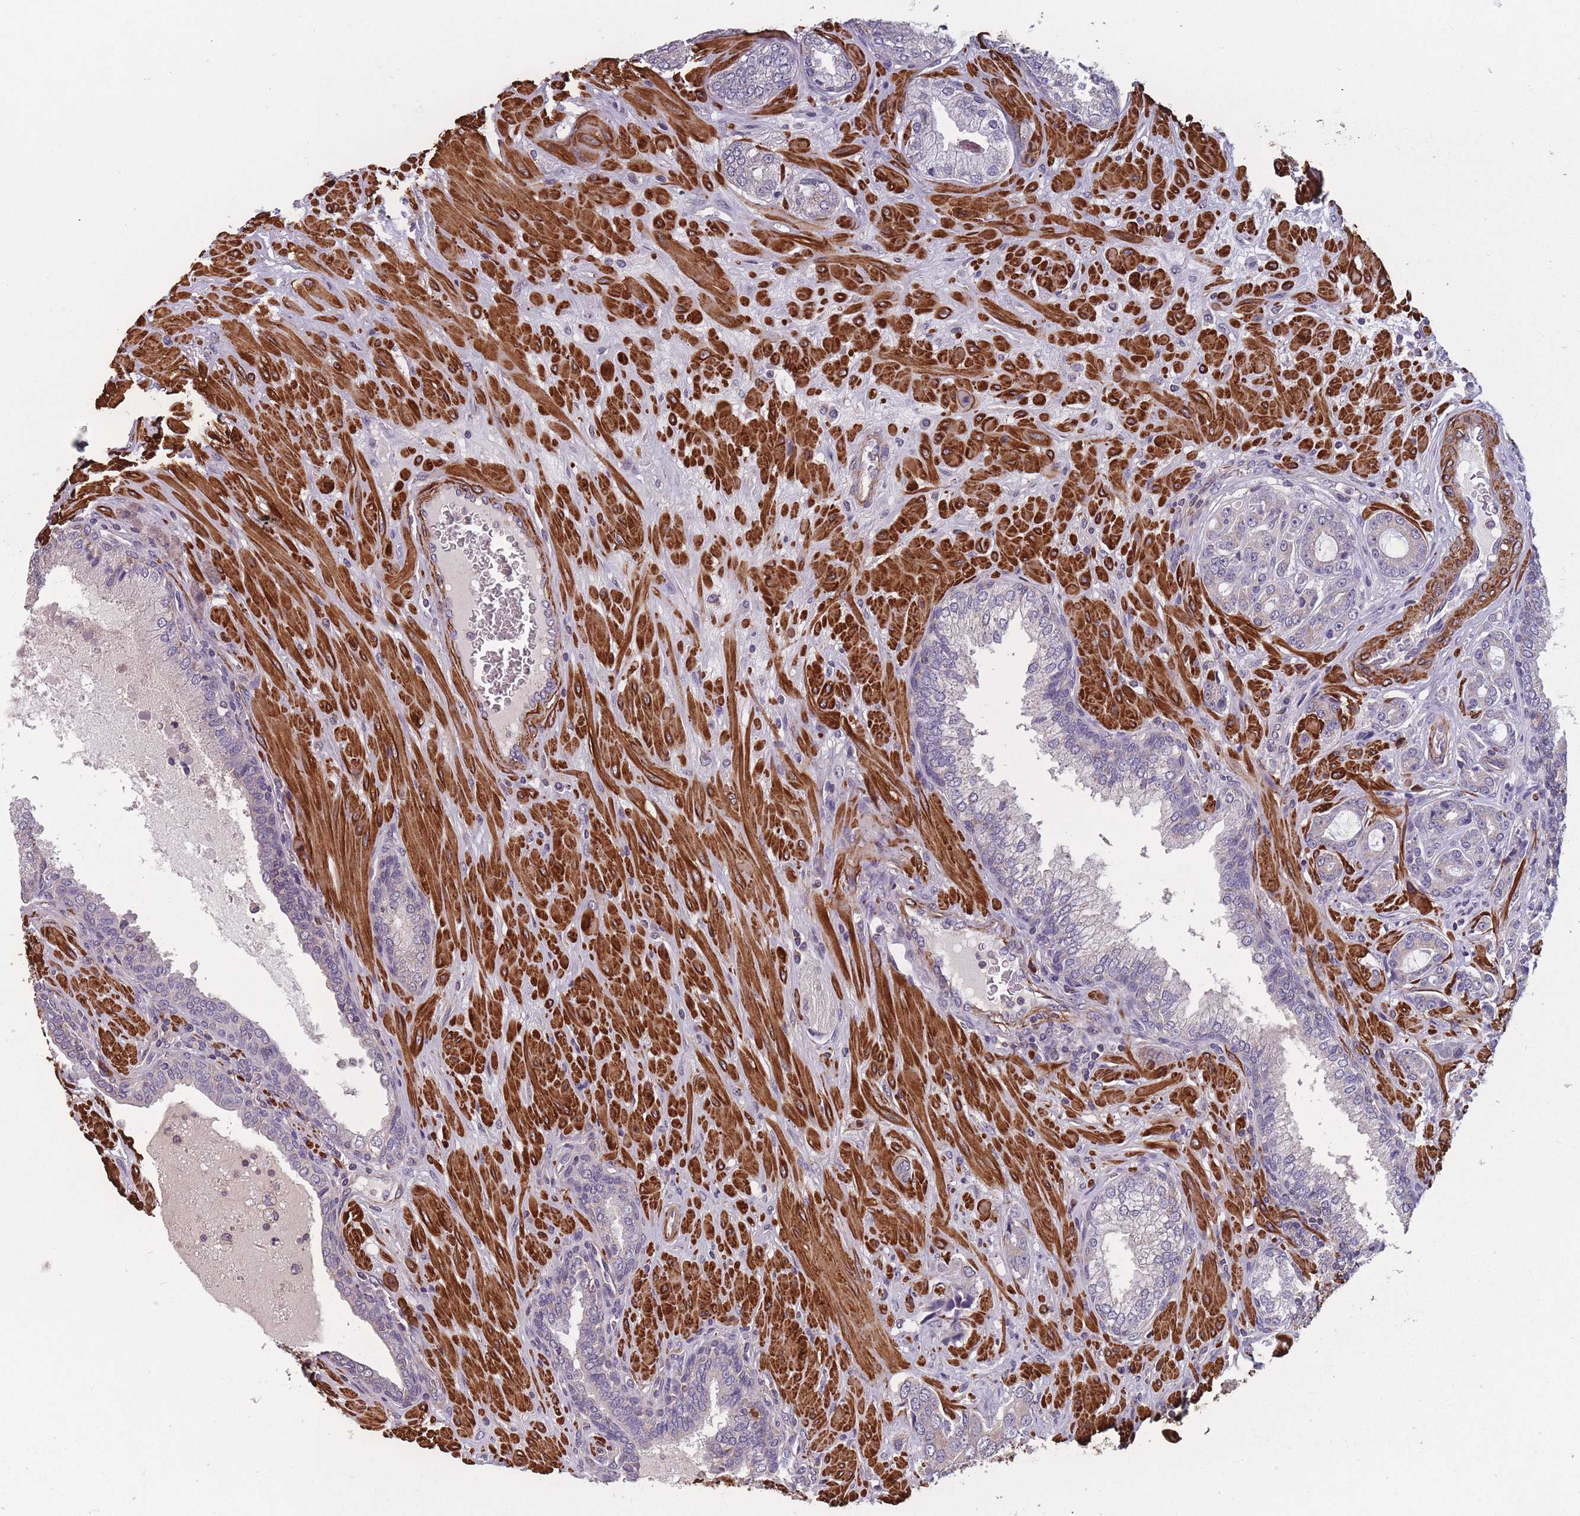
{"staining": {"intensity": "negative", "quantity": "none", "location": "none"}, "tissue": "prostate cancer", "cell_type": "Tumor cells", "image_type": "cancer", "snomed": [{"axis": "morphology", "description": "Adenocarcinoma, High grade"}, {"axis": "topography", "description": "Prostate"}], "caption": "Immunohistochemistry of prostate high-grade adenocarcinoma shows no expression in tumor cells. (IHC, brightfield microscopy, high magnification).", "gene": "TOMM40L", "patient": {"sex": "male", "age": 55}}